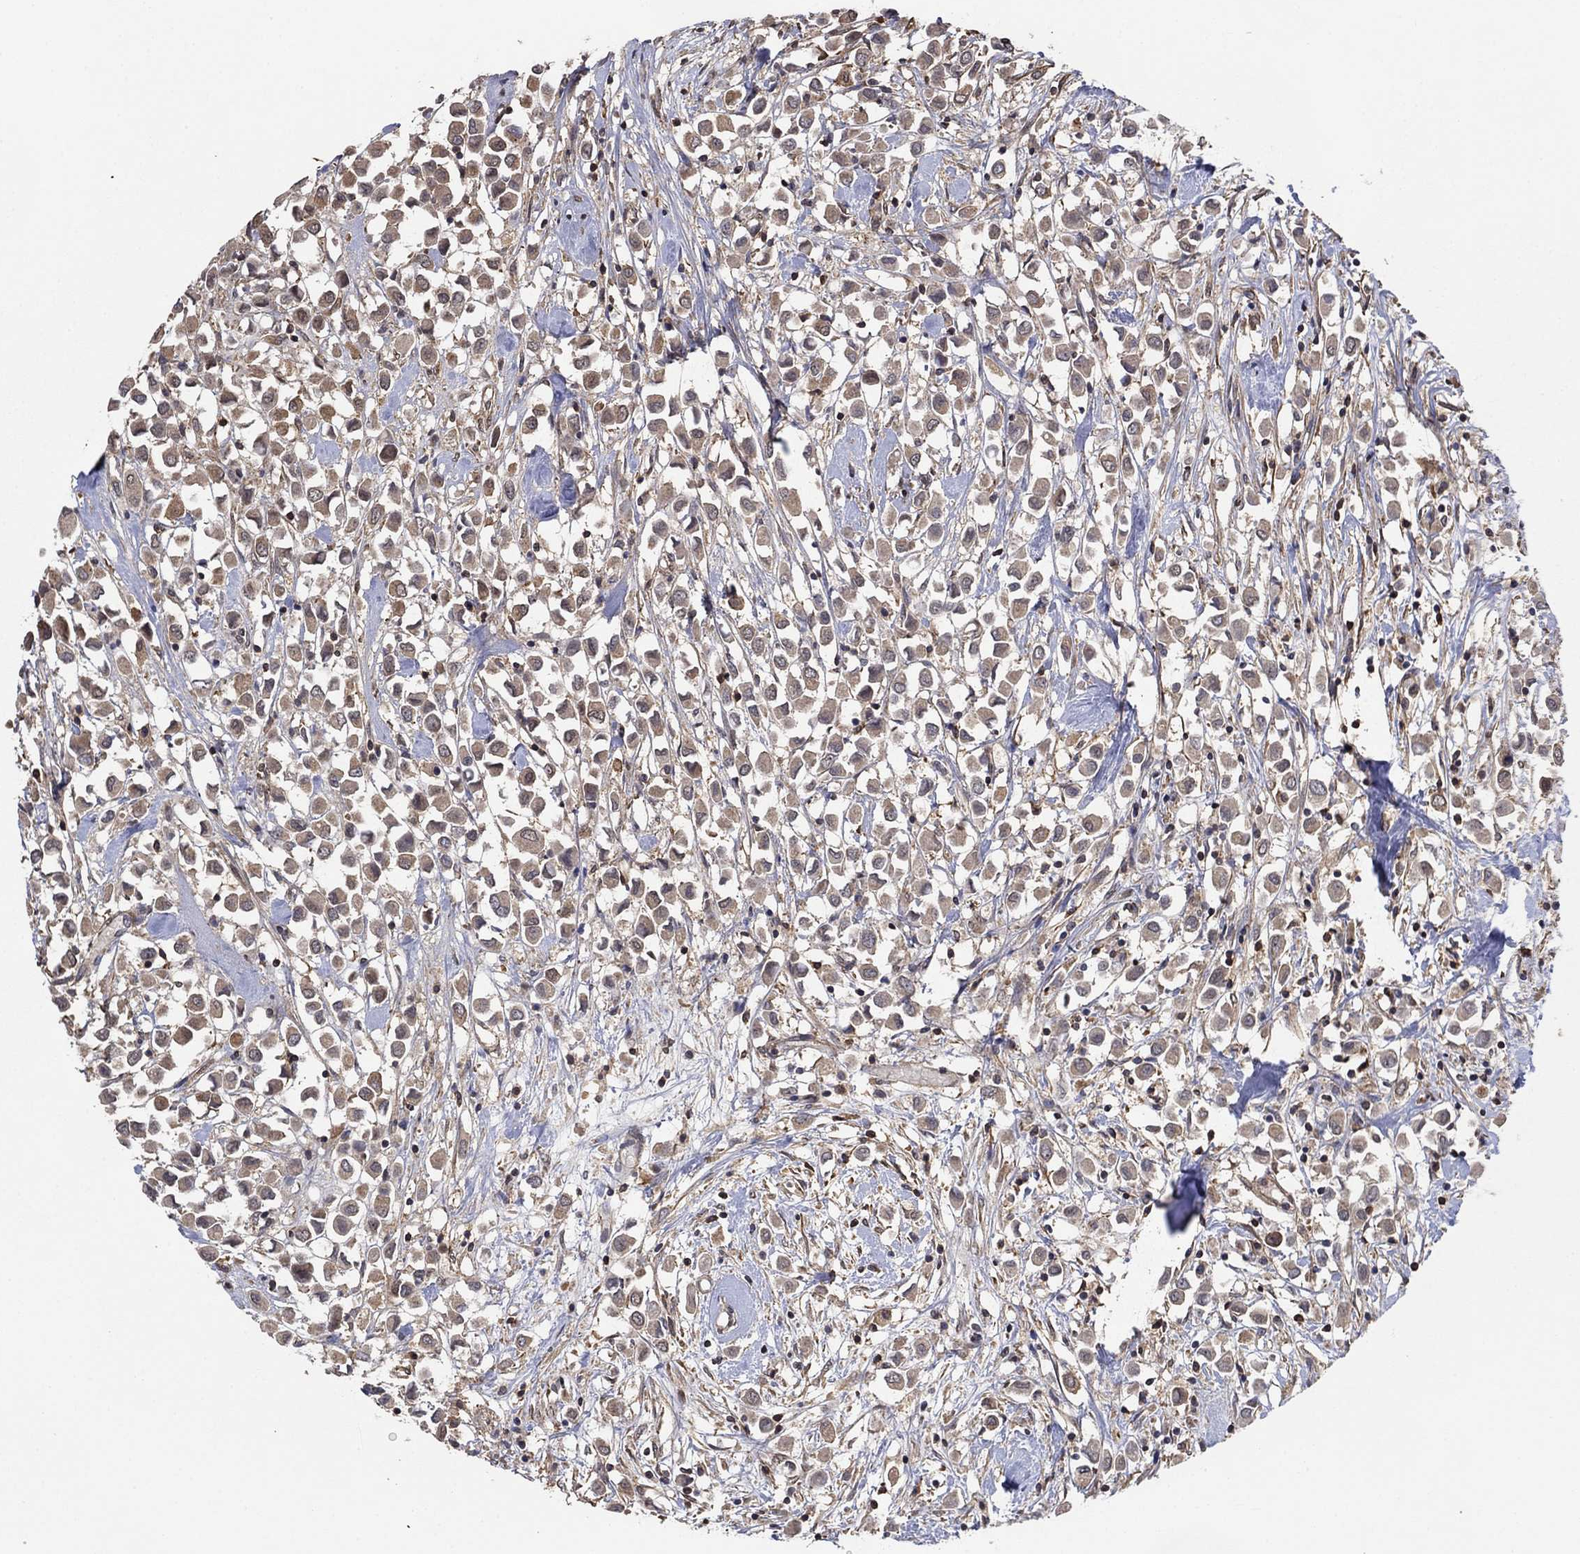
{"staining": {"intensity": "weak", "quantity": ">75%", "location": "cytoplasmic/membranous"}, "tissue": "breast cancer", "cell_type": "Tumor cells", "image_type": "cancer", "snomed": [{"axis": "morphology", "description": "Duct carcinoma"}, {"axis": "topography", "description": "Breast"}], "caption": "Immunohistochemical staining of human breast cancer reveals low levels of weak cytoplasmic/membranous protein staining in approximately >75% of tumor cells.", "gene": "RNF114", "patient": {"sex": "female", "age": 61}}